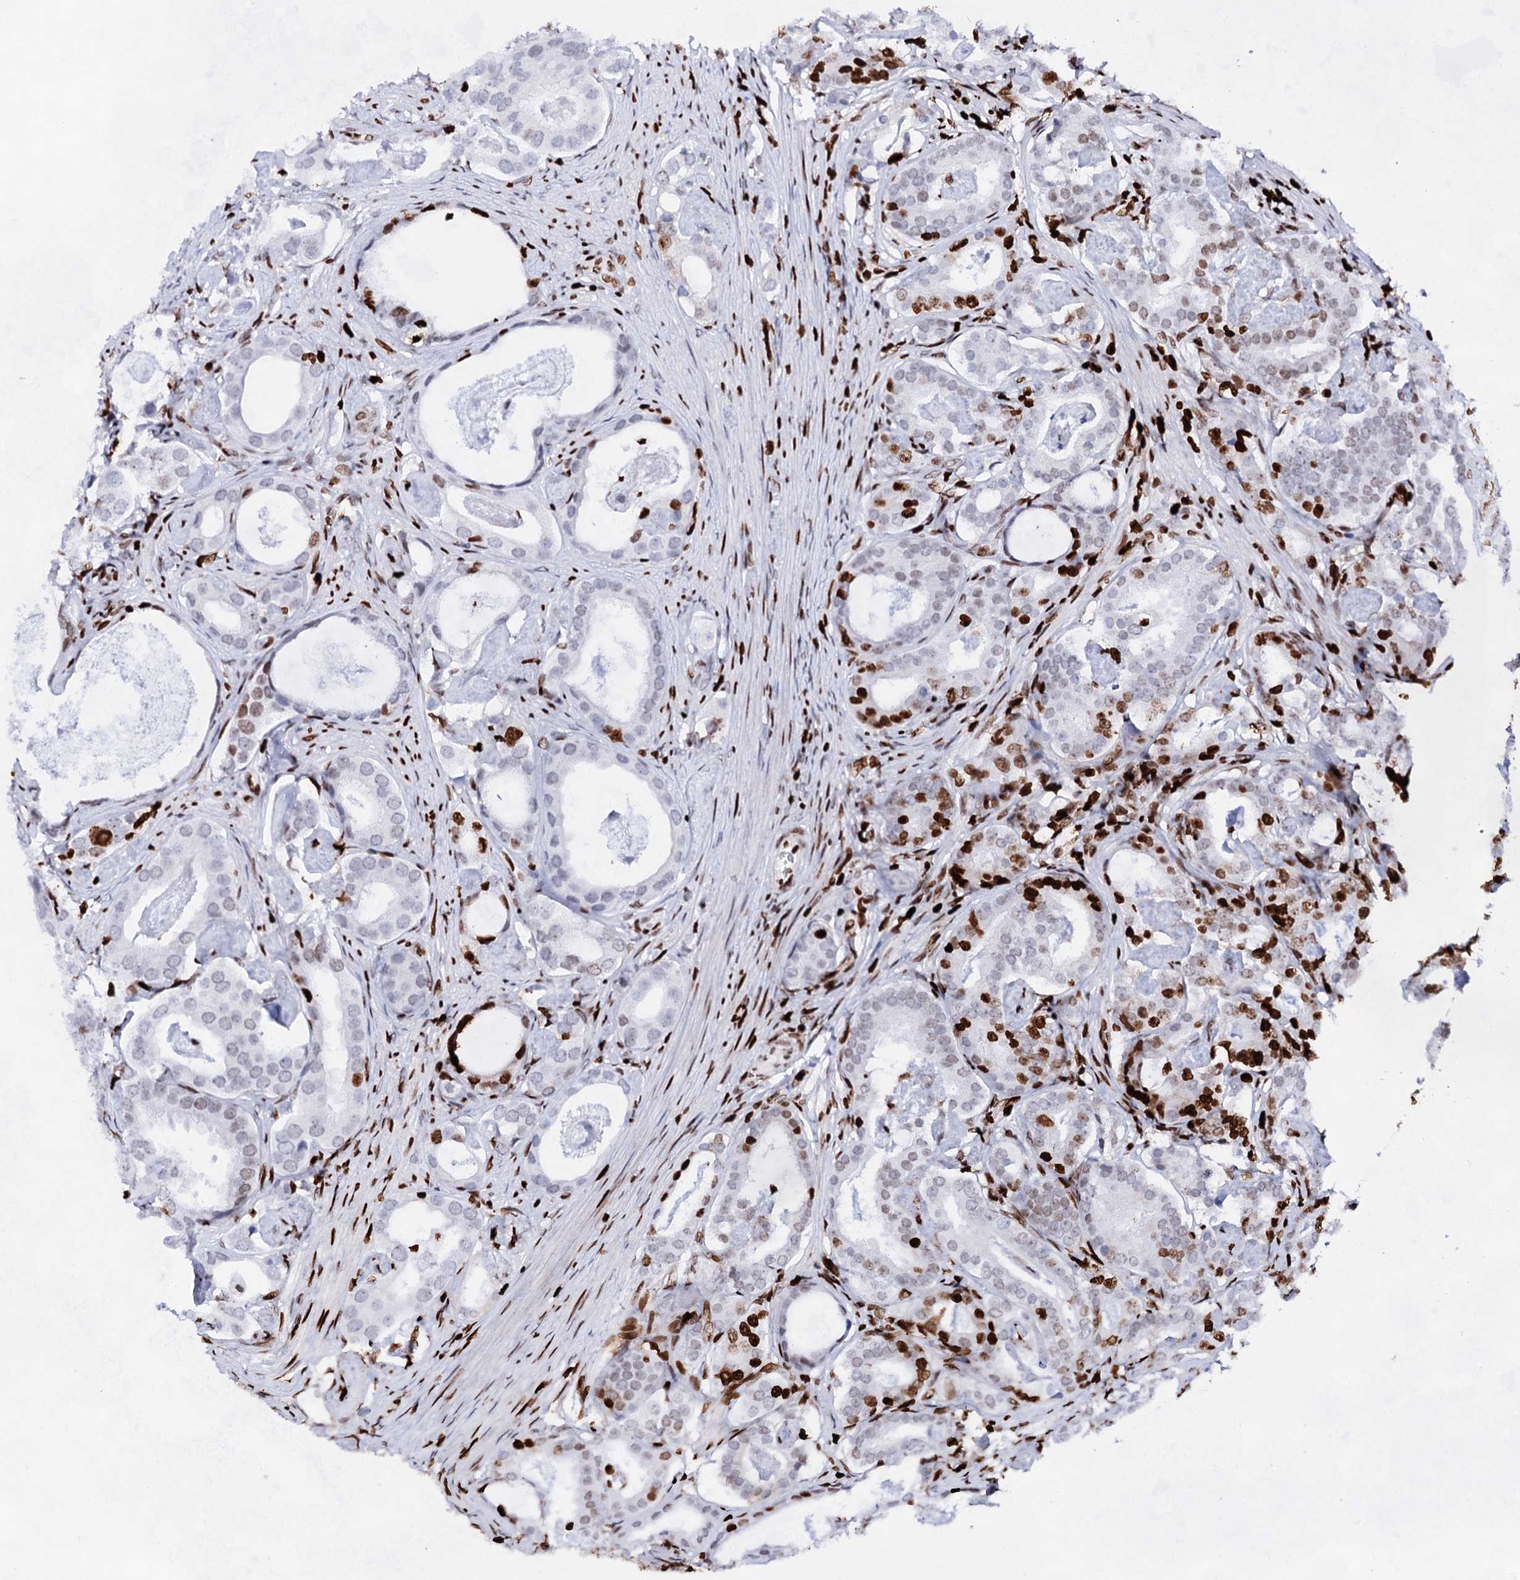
{"staining": {"intensity": "moderate", "quantity": "<25%", "location": "nuclear"}, "tissue": "prostate cancer", "cell_type": "Tumor cells", "image_type": "cancer", "snomed": [{"axis": "morphology", "description": "Adenocarcinoma, Low grade"}, {"axis": "topography", "description": "Prostate"}], "caption": "Immunohistochemical staining of human prostate cancer (adenocarcinoma (low-grade)) displays moderate nuclear protein positivity in approximately <25% of tumor cells. The staining is performed using DAB brown chromogen to label protein expression. The nuclei are counter-stained blue using hematoxylin.", "gene": "HMGB2", "patient": {"sex": "male", "age": 71}}